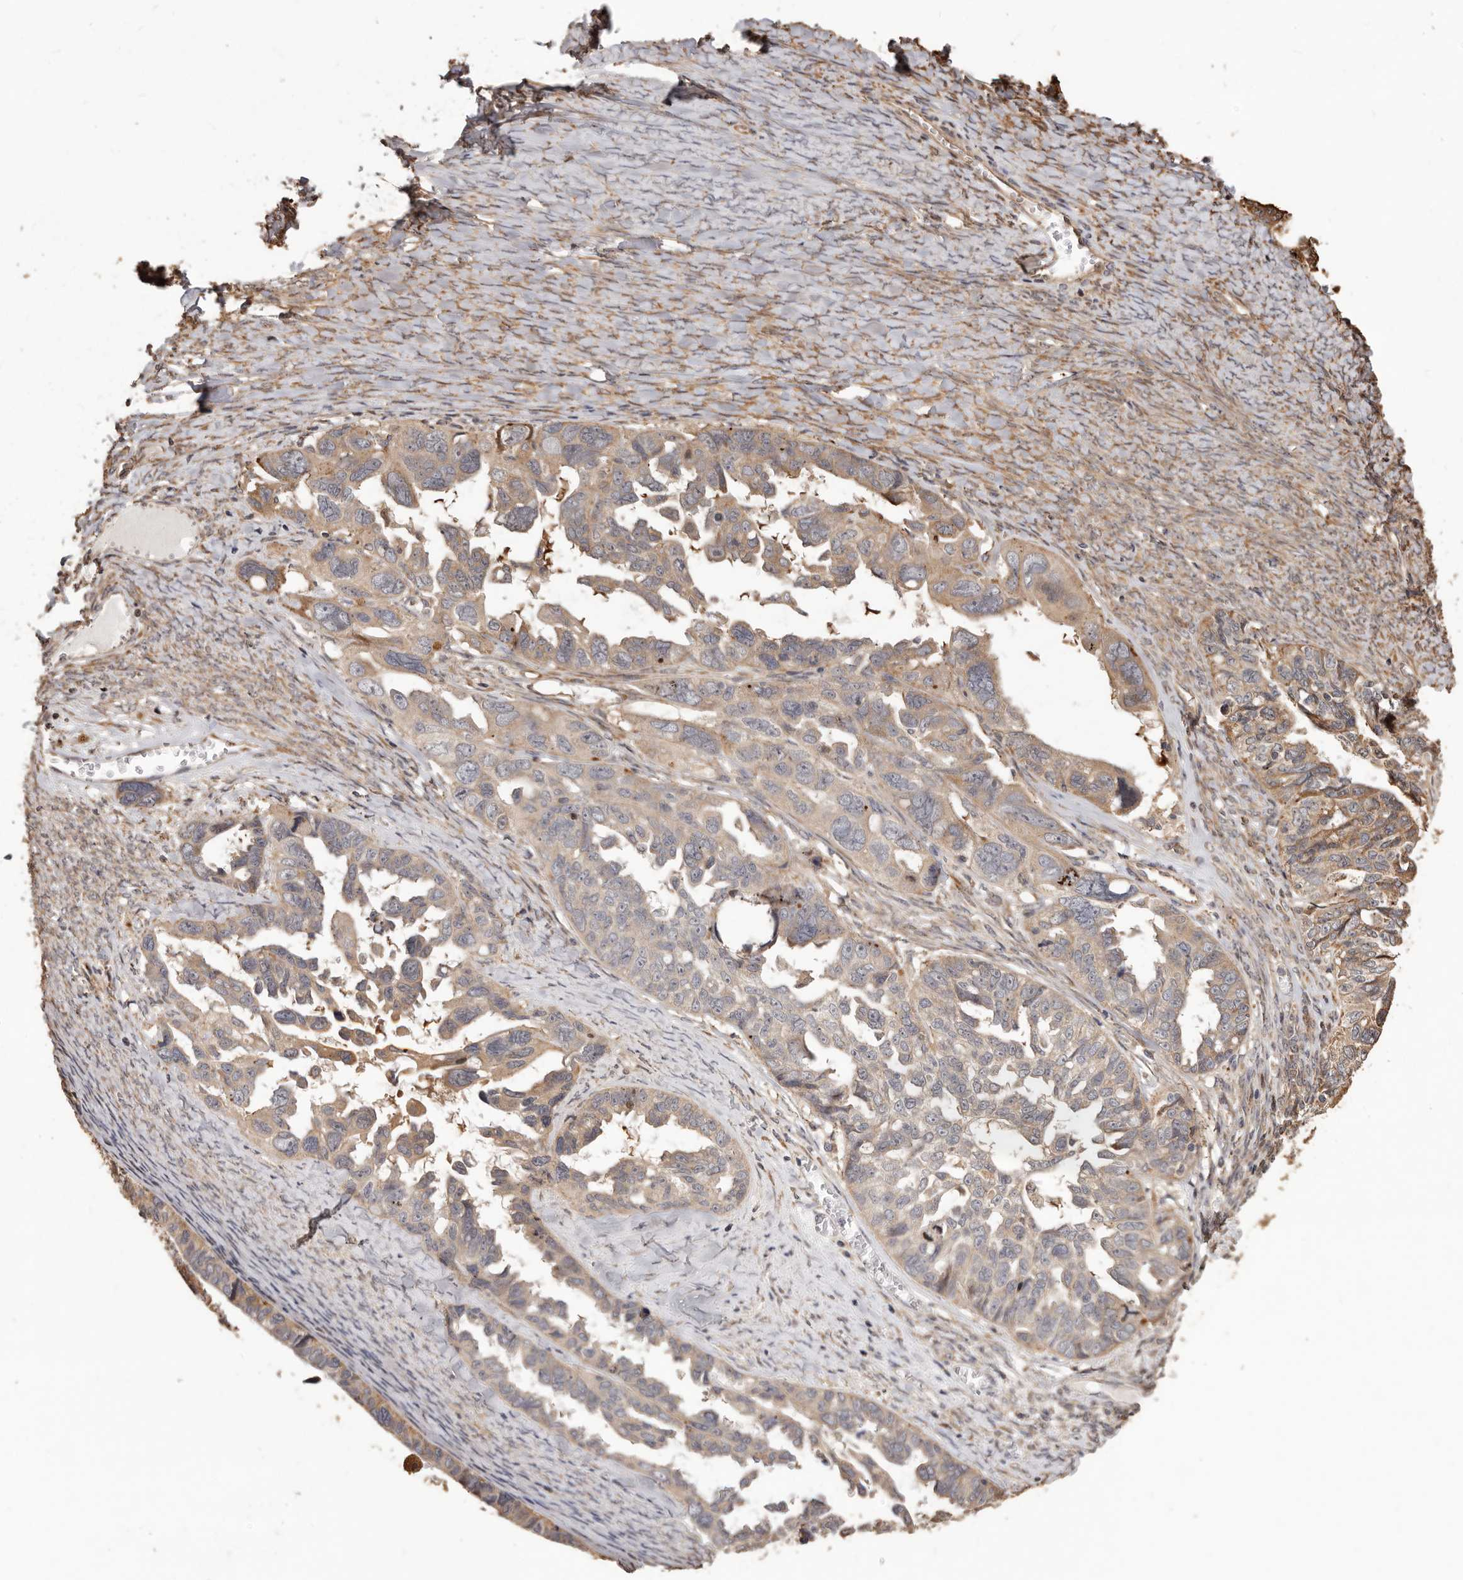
{"staining": {"intensity": "weak", "quantity": ">75%", "location": "cytoplasmic/membranous"}, "tissue": "ovarian cancer", "cell_type": "Tumor cells", "image_type": "cancer", "snomed": [{"axis": "morphology", "description": "Cystadenocarcinoma, serous, NOS"}, {"axis": "topography", "description": "Ovary"}], "caption": "The micrograph displays a brown stain indicating the presence of a protein in the cytoplasmic/membranous of tumor cells in ovarian cancer (serous cystadenocarcinoma).", "gene": "MTO1", "patient": {"sex": "female", "age": 79}}